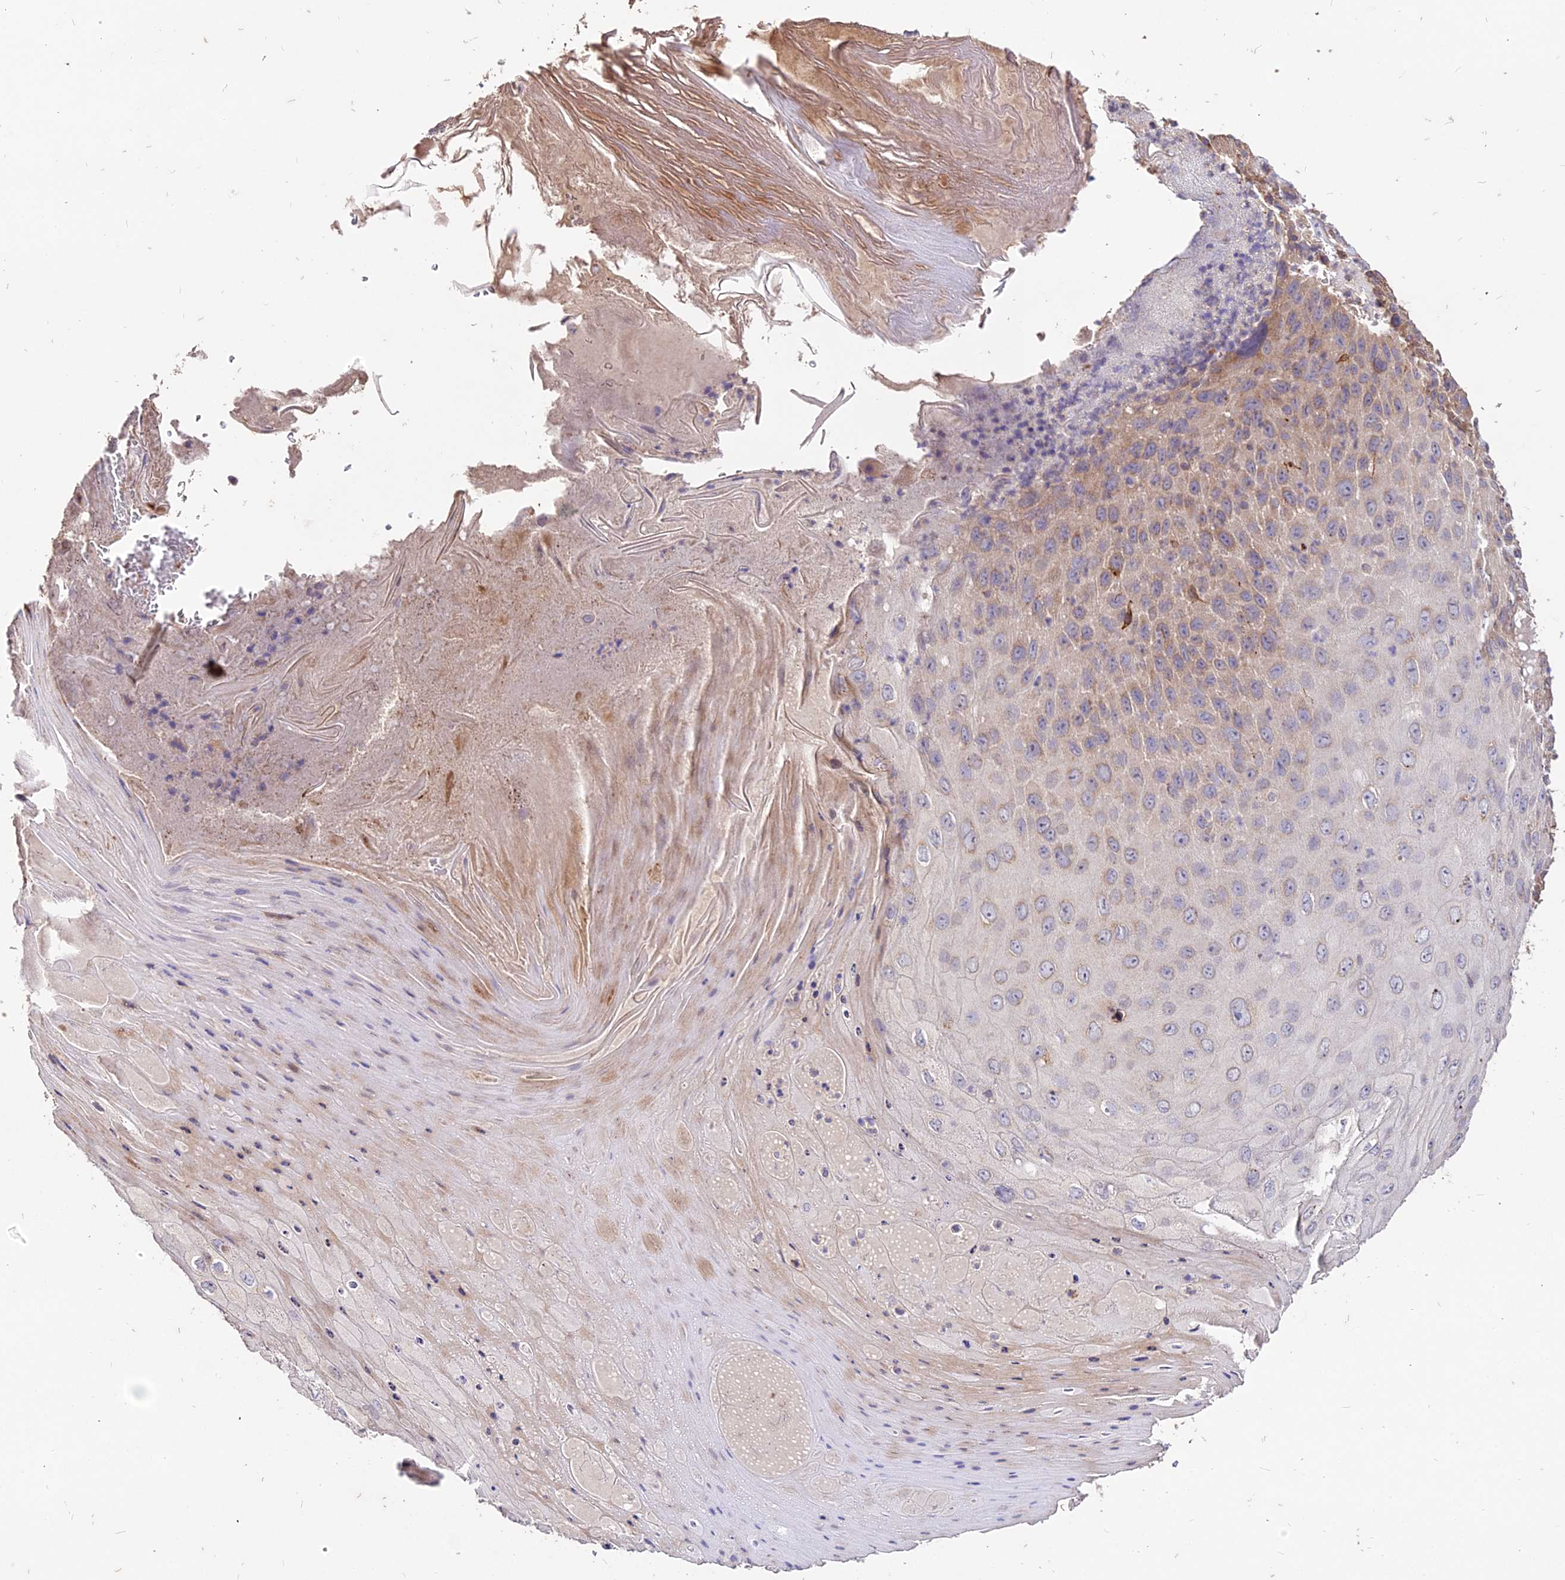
{"staining": {"intensity": "moderate", "quantity": "25%-75%", "location": "cytoplasmic/membranous"}, "tissue": "skin cancer", "cell_type": "Tumor cells", "image_type": "cancer", "snomed": [{"axis": "morphology", "description": "Squamous cell carcinoma, NOS"}, {"axis": "topography", "description": "Skin"}], "caption": "Immunohistochemical staining of human skin cancer (squamous cell carcinoma) shows medium levels of moderate cytoplasmic/membranous positivity in about 25%-75% of tumor cells.", "gene": "SDHD", "patient": {"sex": "female", "age": 88}}